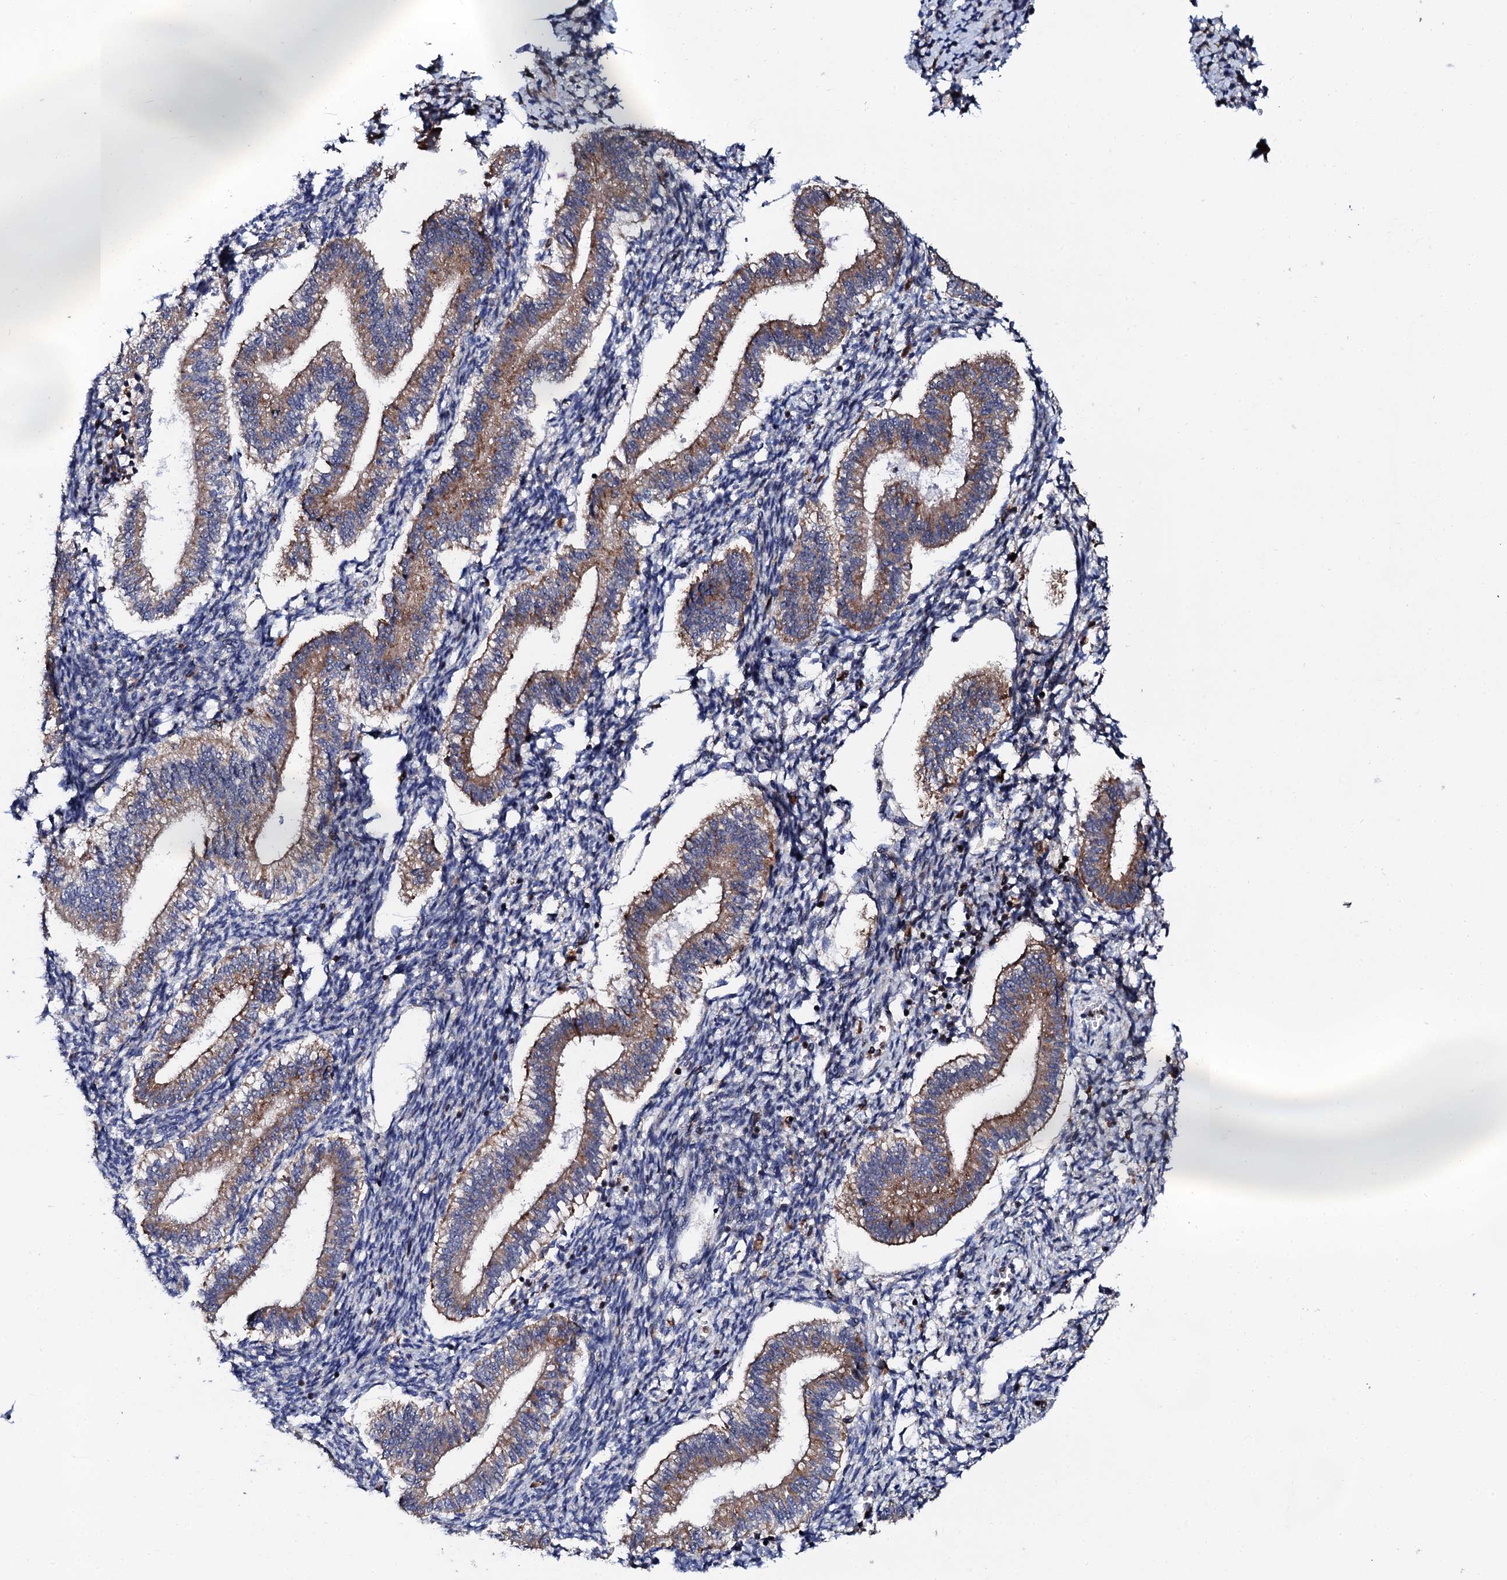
{"staining": {"intensity": "negative", "quantity": "none", "location": "none"}, "tissue": "endometrium", "cell_type": "Cells in endometrial stroma", "image_type": "normal", "snomed": [{"axis": "morphology", "description": "Normal tissue, NOS"}, {"axis": "topography", "description": "Endometrium"}], "caption": "This photomicrograph is of unremarkable endometrium stained with IHC to label a protein in brown with the nuclei are counter-stained blue. There is no expression in cells in endometrial stroma.", "gene": "TCIRG1", "patient": {"sex": "female", "age": 25}}